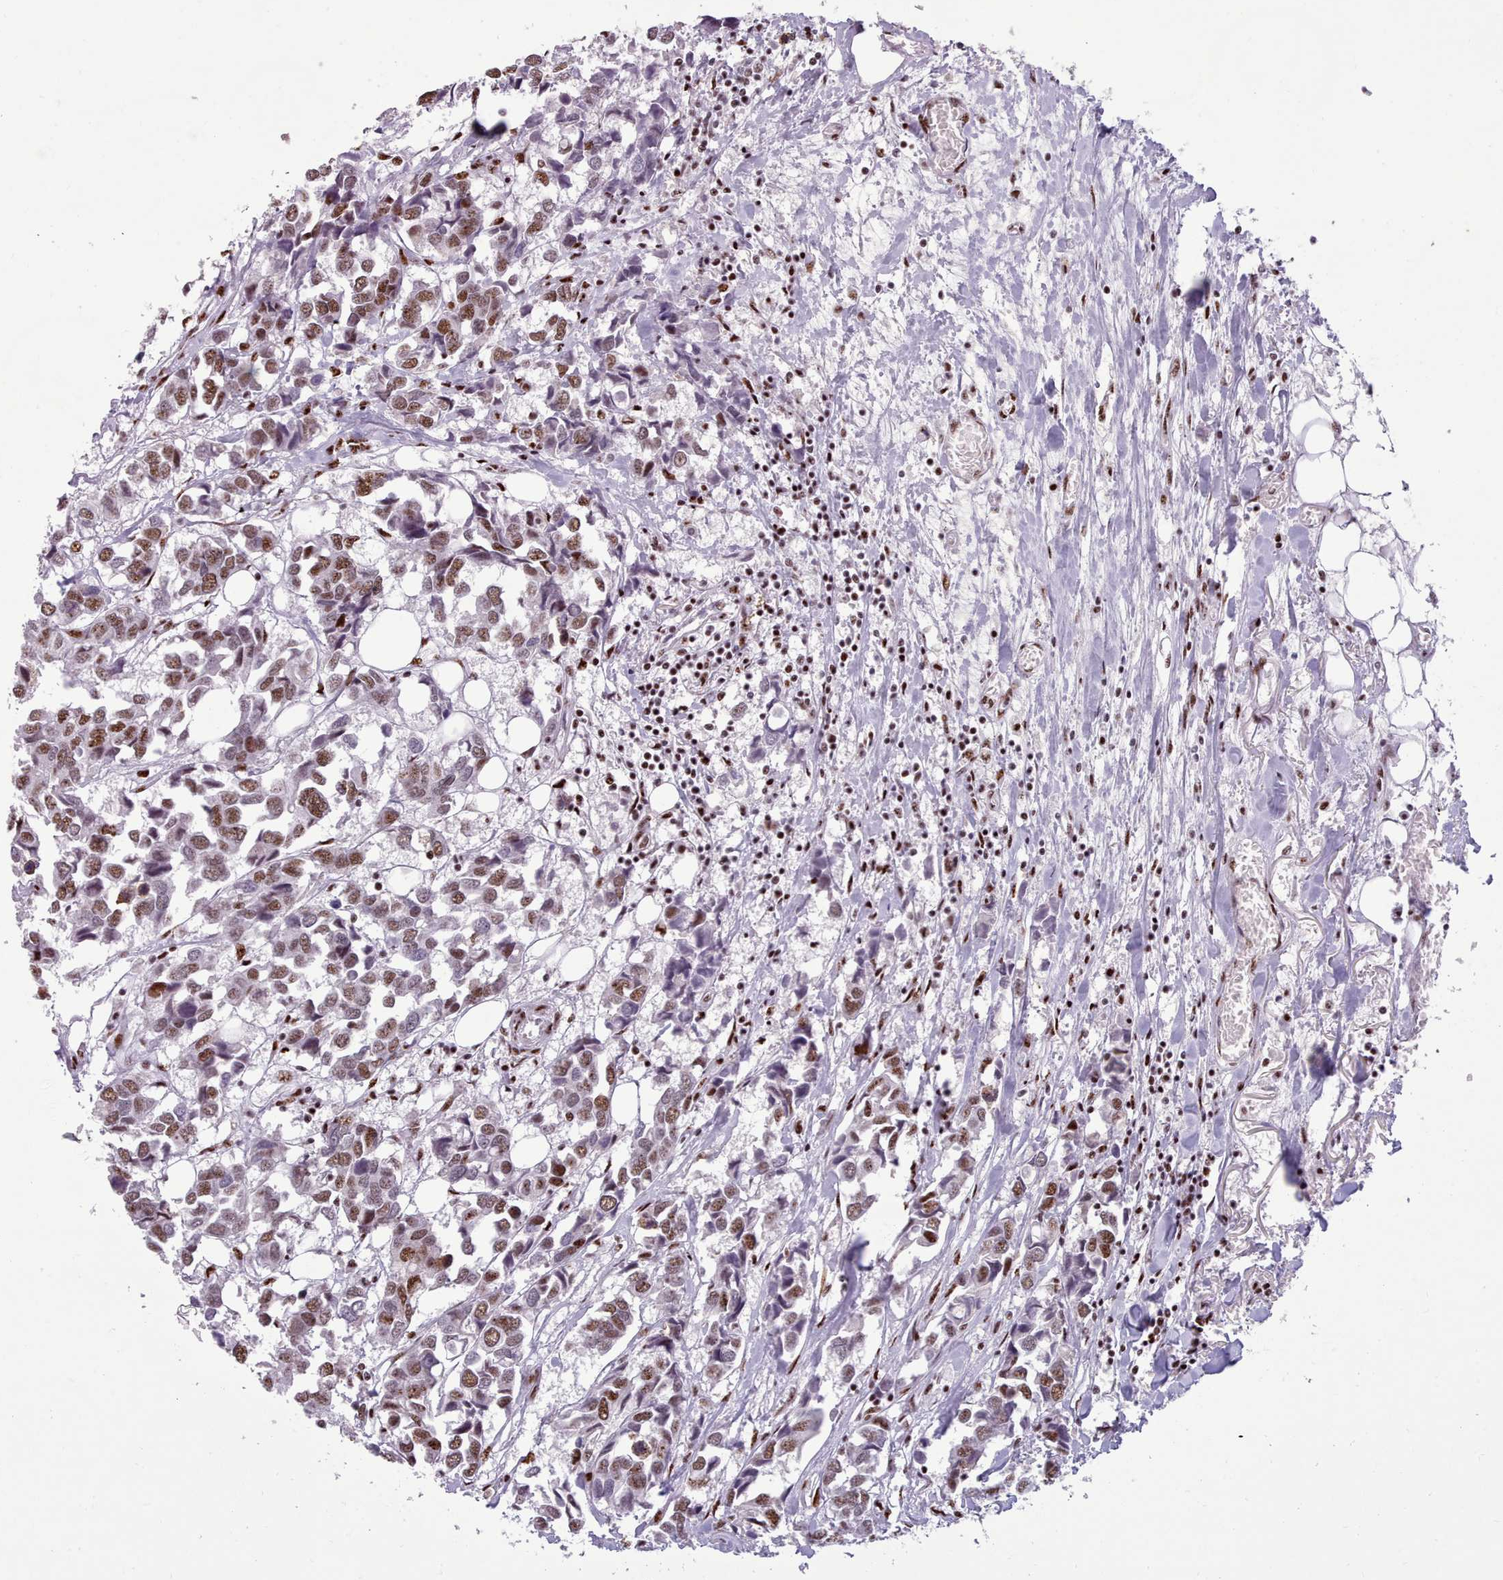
{"staining": {"intensity": "moderate", "quantity": ">75%", "location": "nuclear"}, "tissue": "breast cancer", "cell_type": "Tumor cells", "image_type": "cancer", "snomed": [{"axis": "morphology", "description": "Duct carcinoma"}, {"axis": "topography", "description": "Breast"}], "caption": "Breast intraductal carcinoma was stained to show a protein in brown. There is medium levels of moderate nuclear positivity in approximately >75% of tumor cells. Nuclei are stained in blue.", "gene": "TMEM35B", "patient": {"sex": "female", "age": 83}}